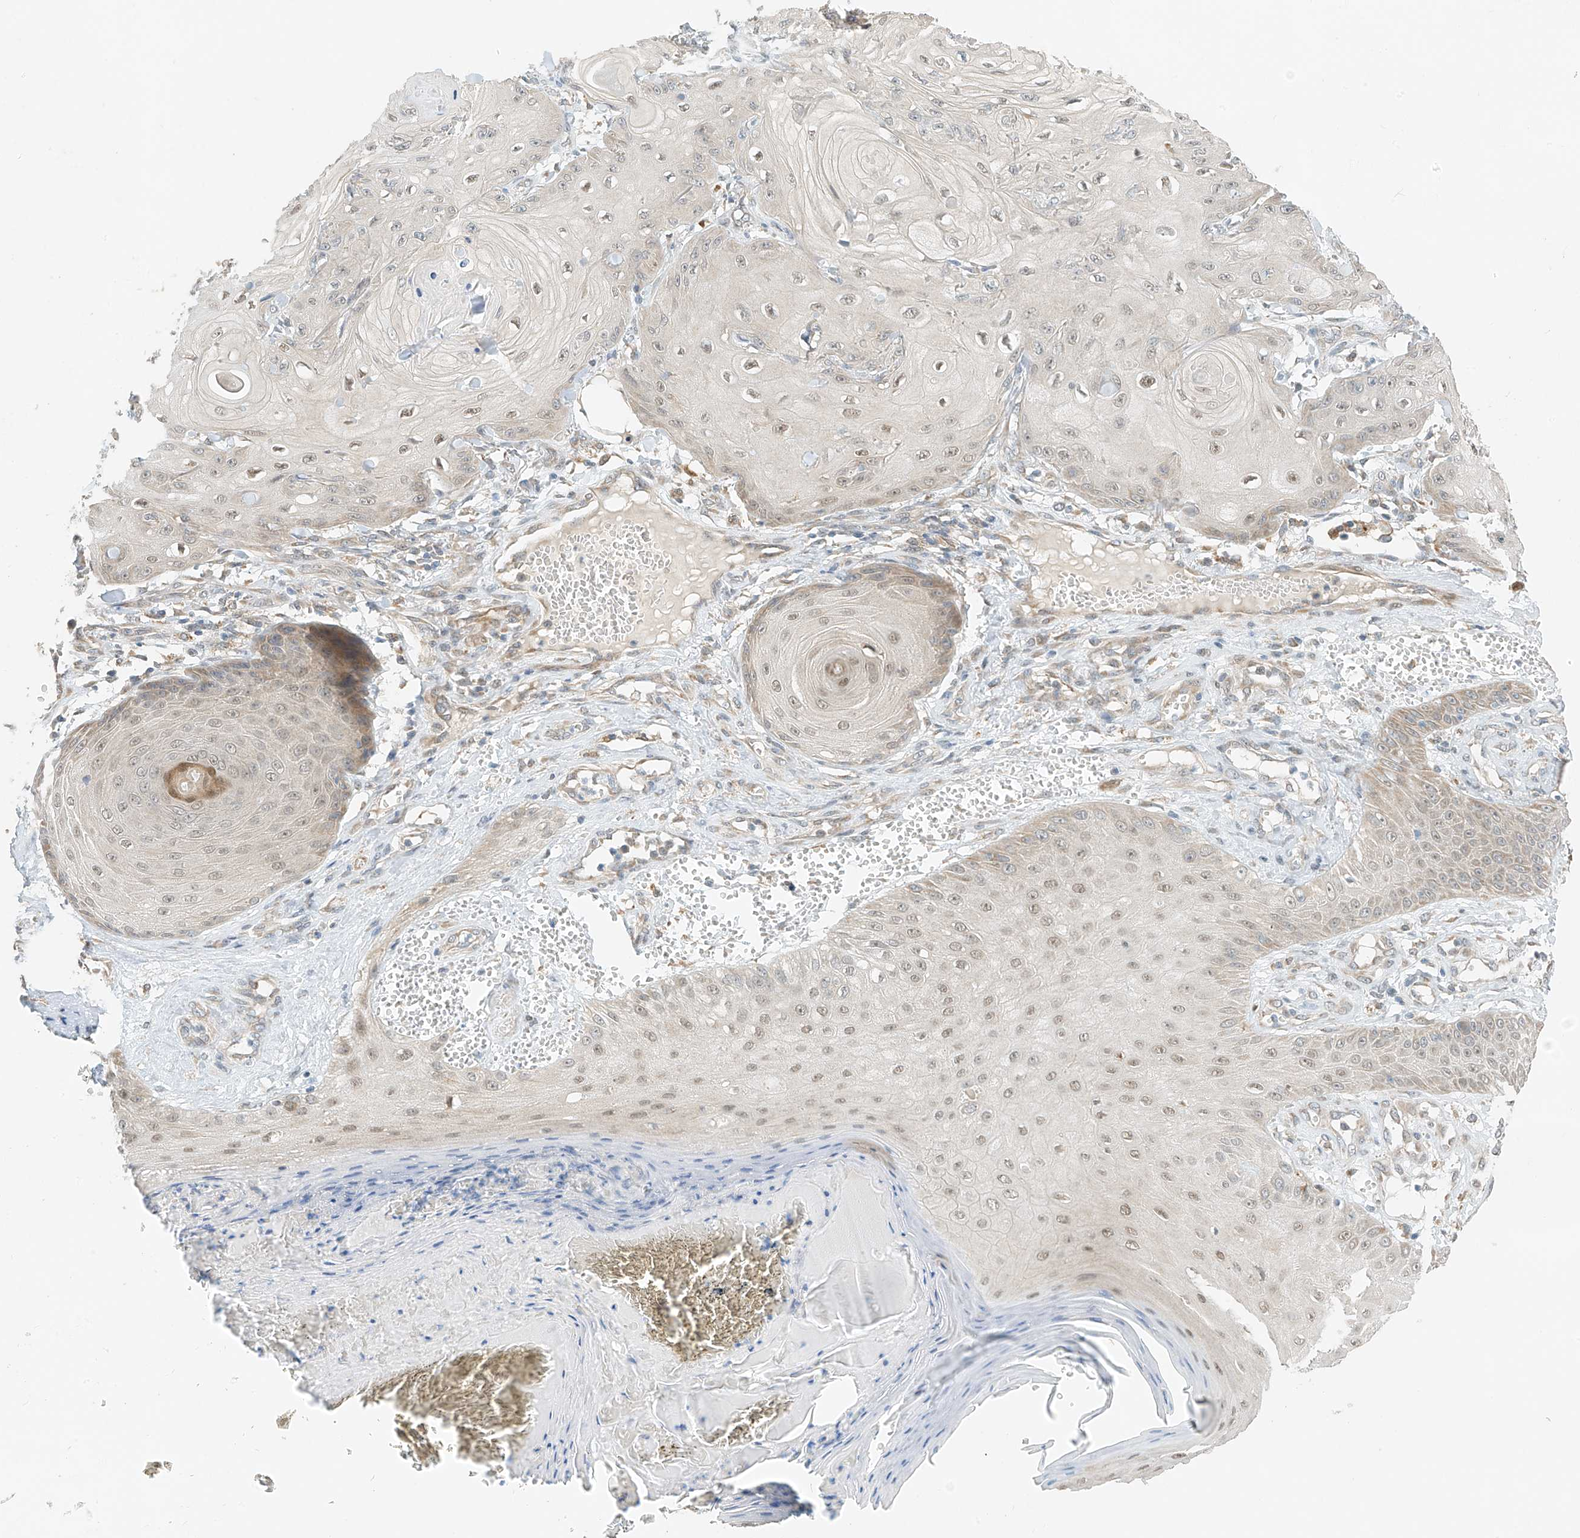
{"staining": {"intensity": "weak", "quantity": "25%-75%", "location": "nuclear"}, "tissue": "skin cancer", "cell_type": "Tumor cells", "image_type": "cancer", "snomed": [{"axis": "morphology", "description": "Squamous cell carcinoma, NOS"}, {"axis": "topography", "description": "Skin"}], "caption": "Weak nuclear positivity for a protein is identified in approximately 25%-75% of tumor cells of skin squamous cell carcinoma using immunohistochemistry.", "gene": "PPA2", "patient": {"sex": "male", "age": 74}}